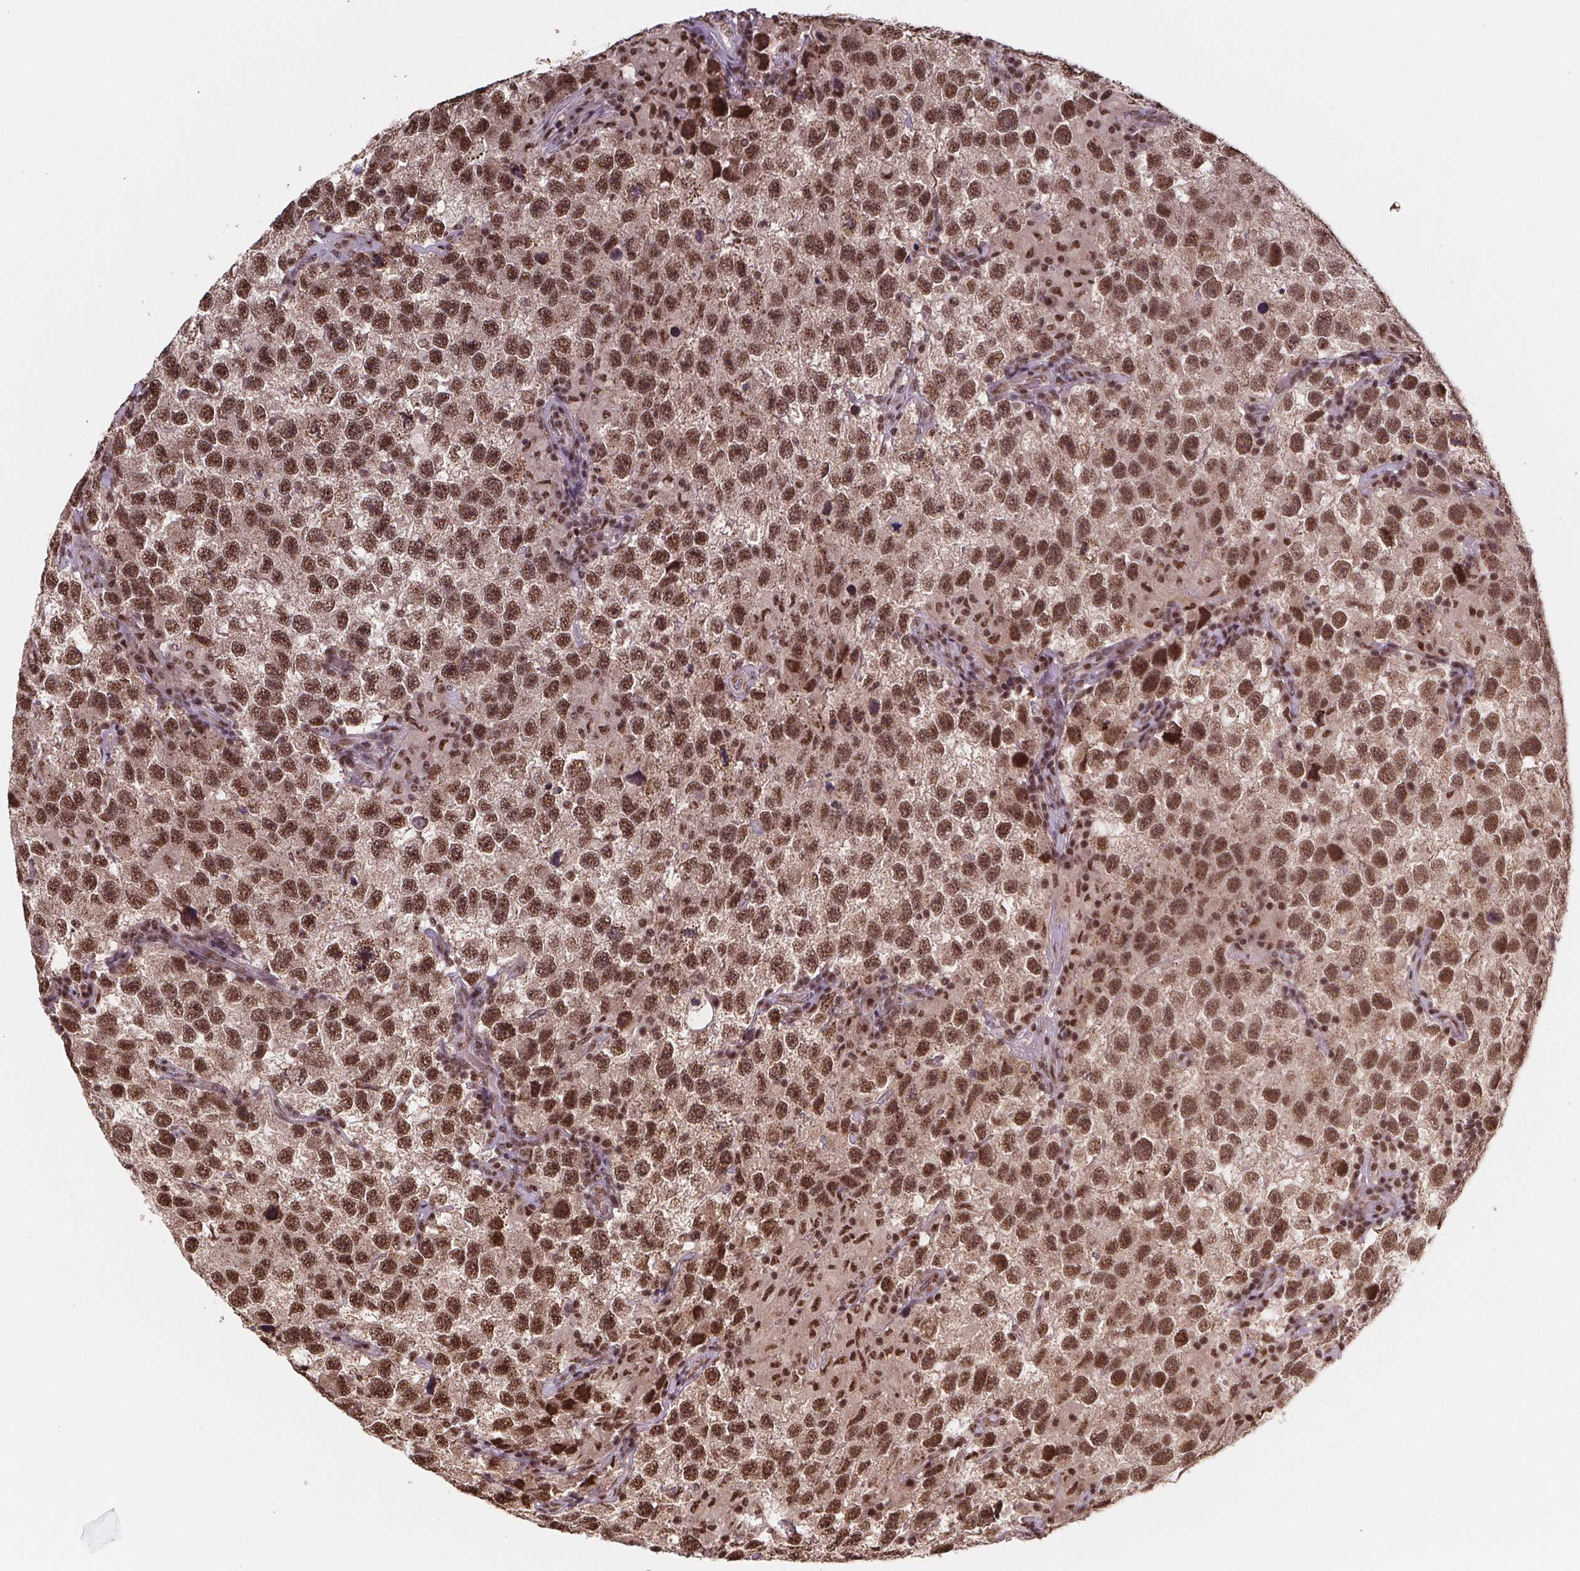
{"staining": {"intensity": "moderate", "quantity": ">75%", "location": "nuclear"}, "tissue": "testis cancer", "cell_type": "Tumor cells", "image_type": "cancer", "snomed": [{"axis": "morphology", "description": "Seminoma, NOS"}, {"axis": "topography", "description": "Testis"}], "caption": "Testis cancer (seminoma) was stained to show a protein in brown. There is medium levels of moderate nuclear positivity in about >75% of tumor cells.", "gene": "JARID2", "patient": {"sex": "male", "age": 26}}